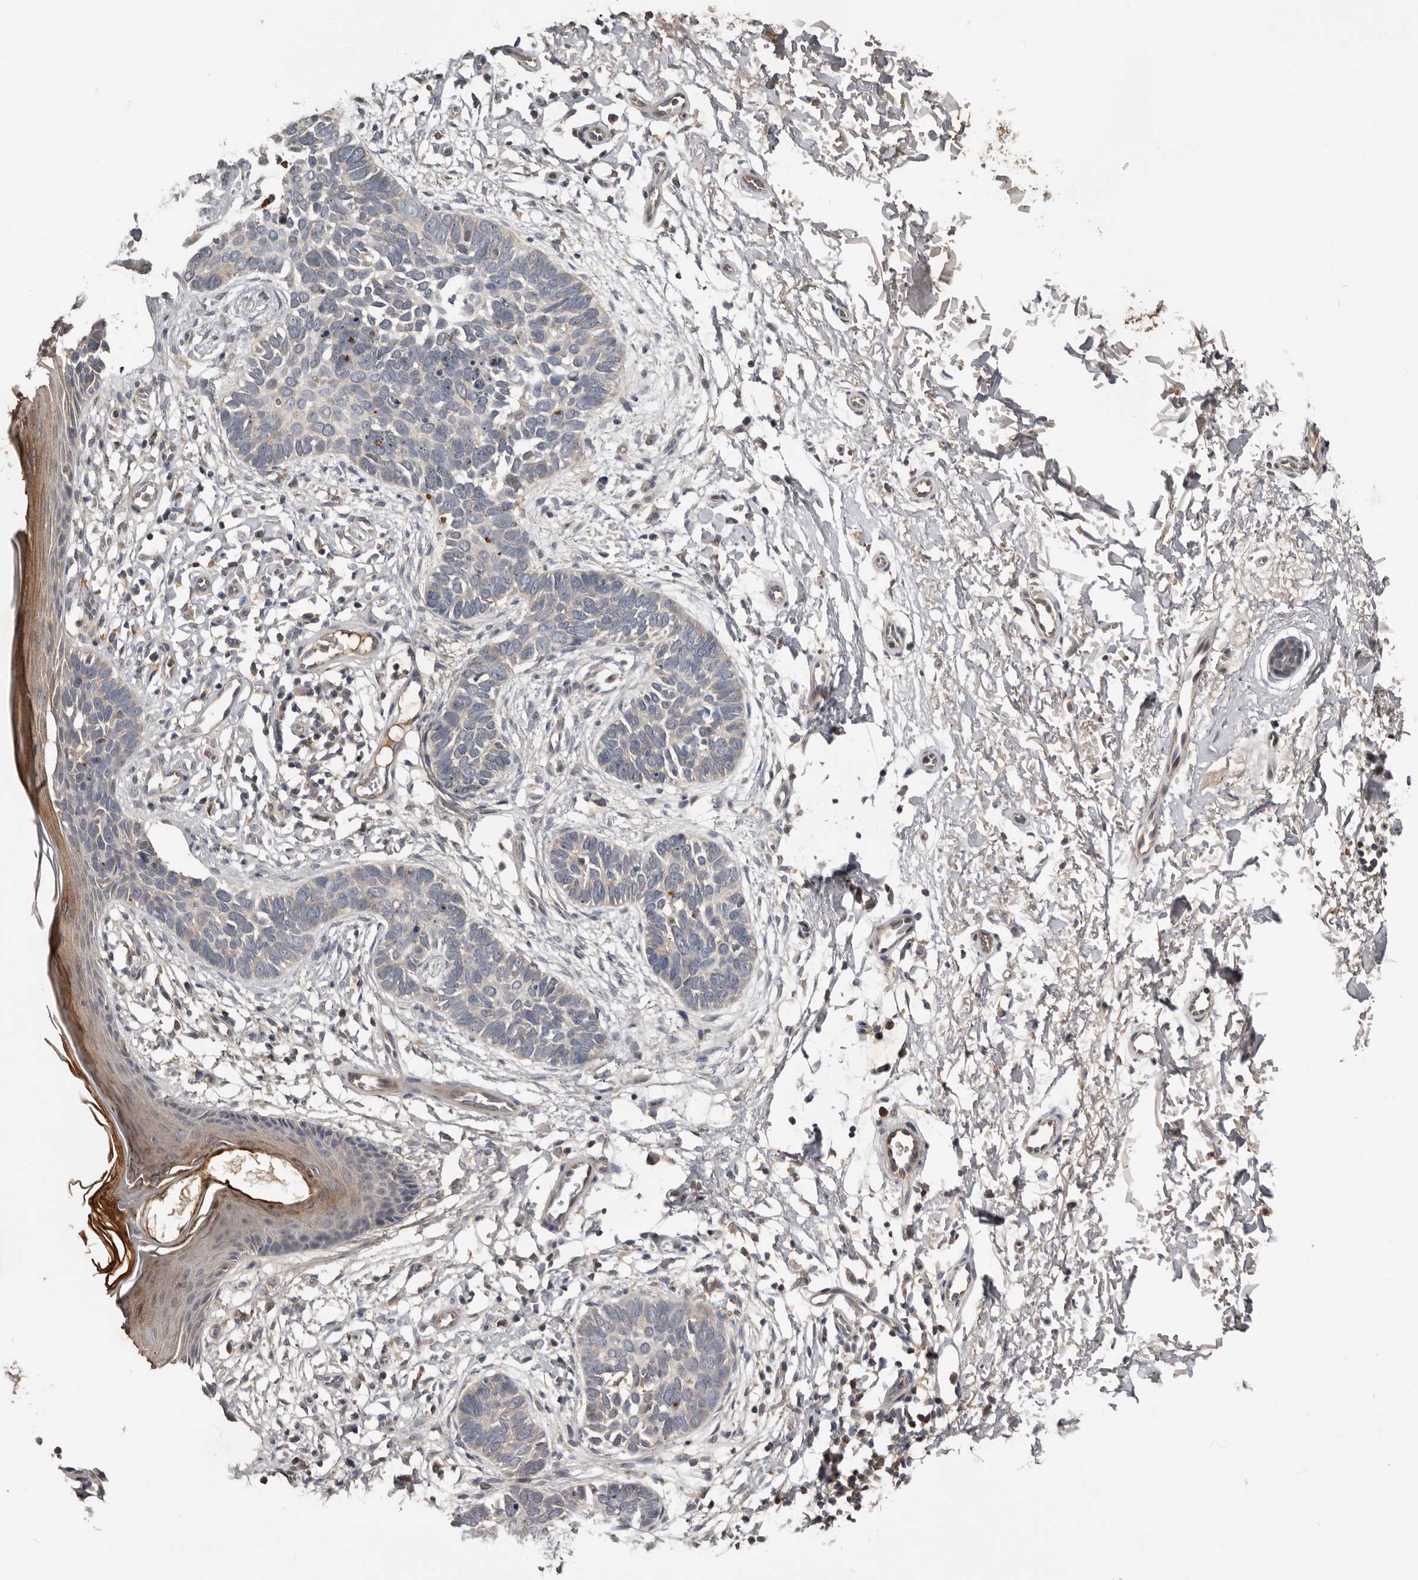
{"staining": {"intensity": "negative", "quantity": "none", "location": "none"}, "tissue": "skin cancer", "cell_type": "Tumor cells", "image_type": "cancer", "snomed": [{"axis": "morphology", "description": "Normal tissue, NOS"}, {"axis": "morphology", "description": "Basal cell carcinoma"}, {"axis": "topography", "description": "Skin"}], "caption": "Immunohistochemistry (IHC) image of human skin cancer stained for a protein (brown), which displays no staining in tumor cells.", "gene": "NMUR1", "patient": {"sex": "male", "age": 77}}